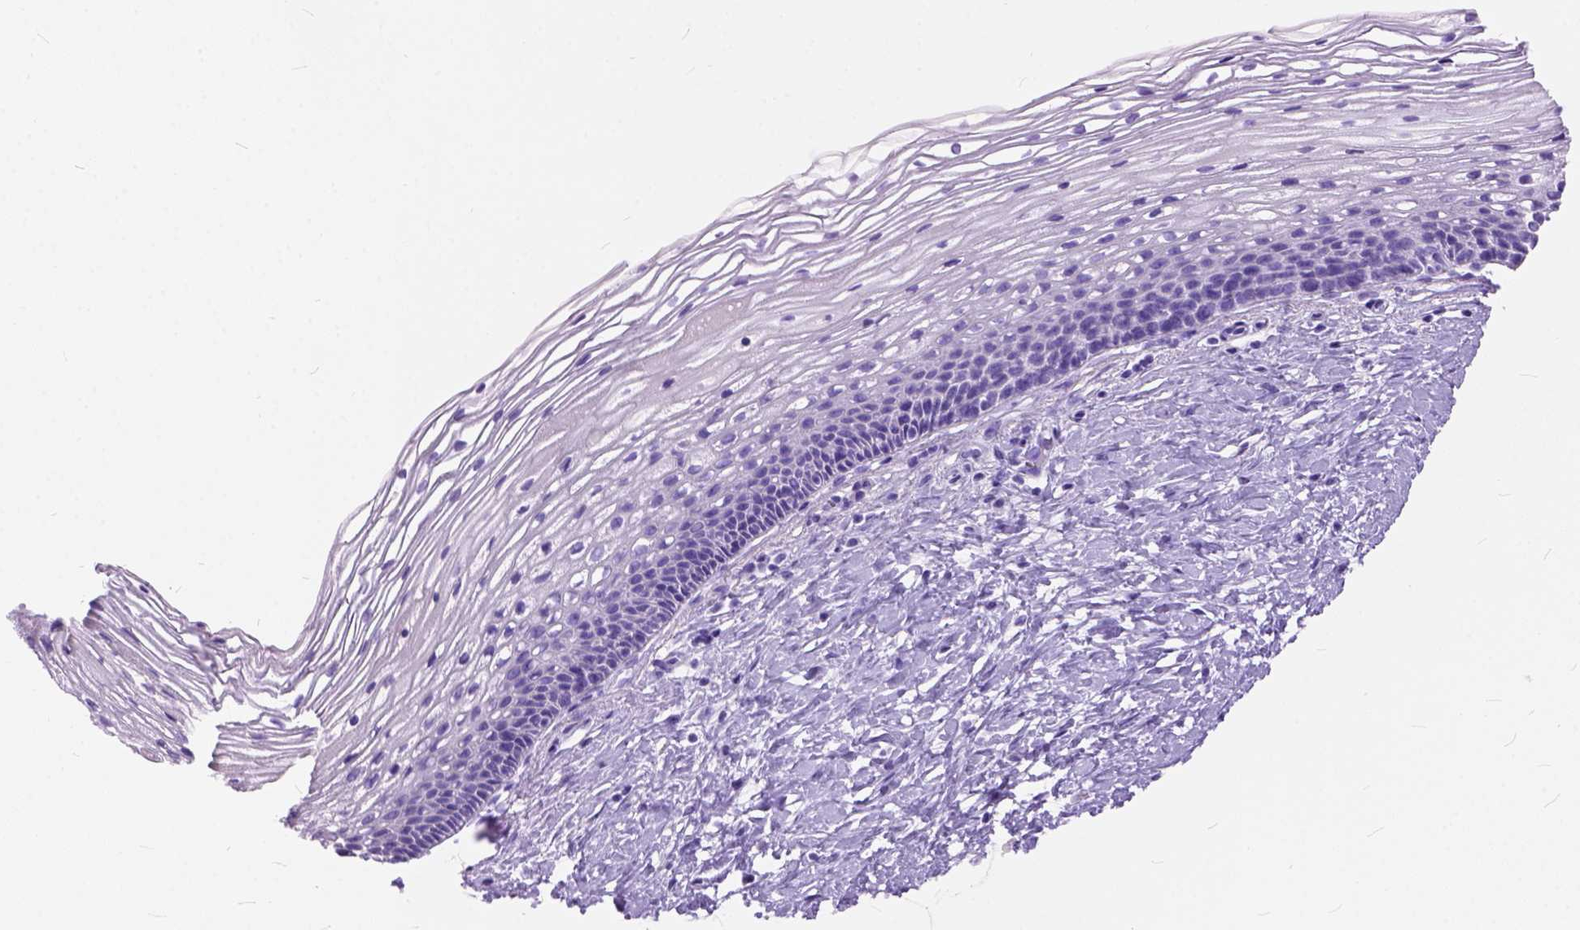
{"staining": {"intensity": "negative", "quantity": "none", "location": "none"}, "tissue": "cervix", "cell_type": "Glandular cells", "image_type": "normal", "snomed": [{"axis": "morphology", "description": "Normal tissue, NOS"}, {"axis": "topography", "description": "Cervix"}], "caption": "Micrograph shows no protein staining in glandular cells of unremarkable cervix. The staining was performed using DAB to visualize the protein expression in brown, while the nuclei were stained in blue with hematoxylin (Magnification: 20x).", "gene": "C1QTNF3", "patient": {"sex": "female", "age": 34}}